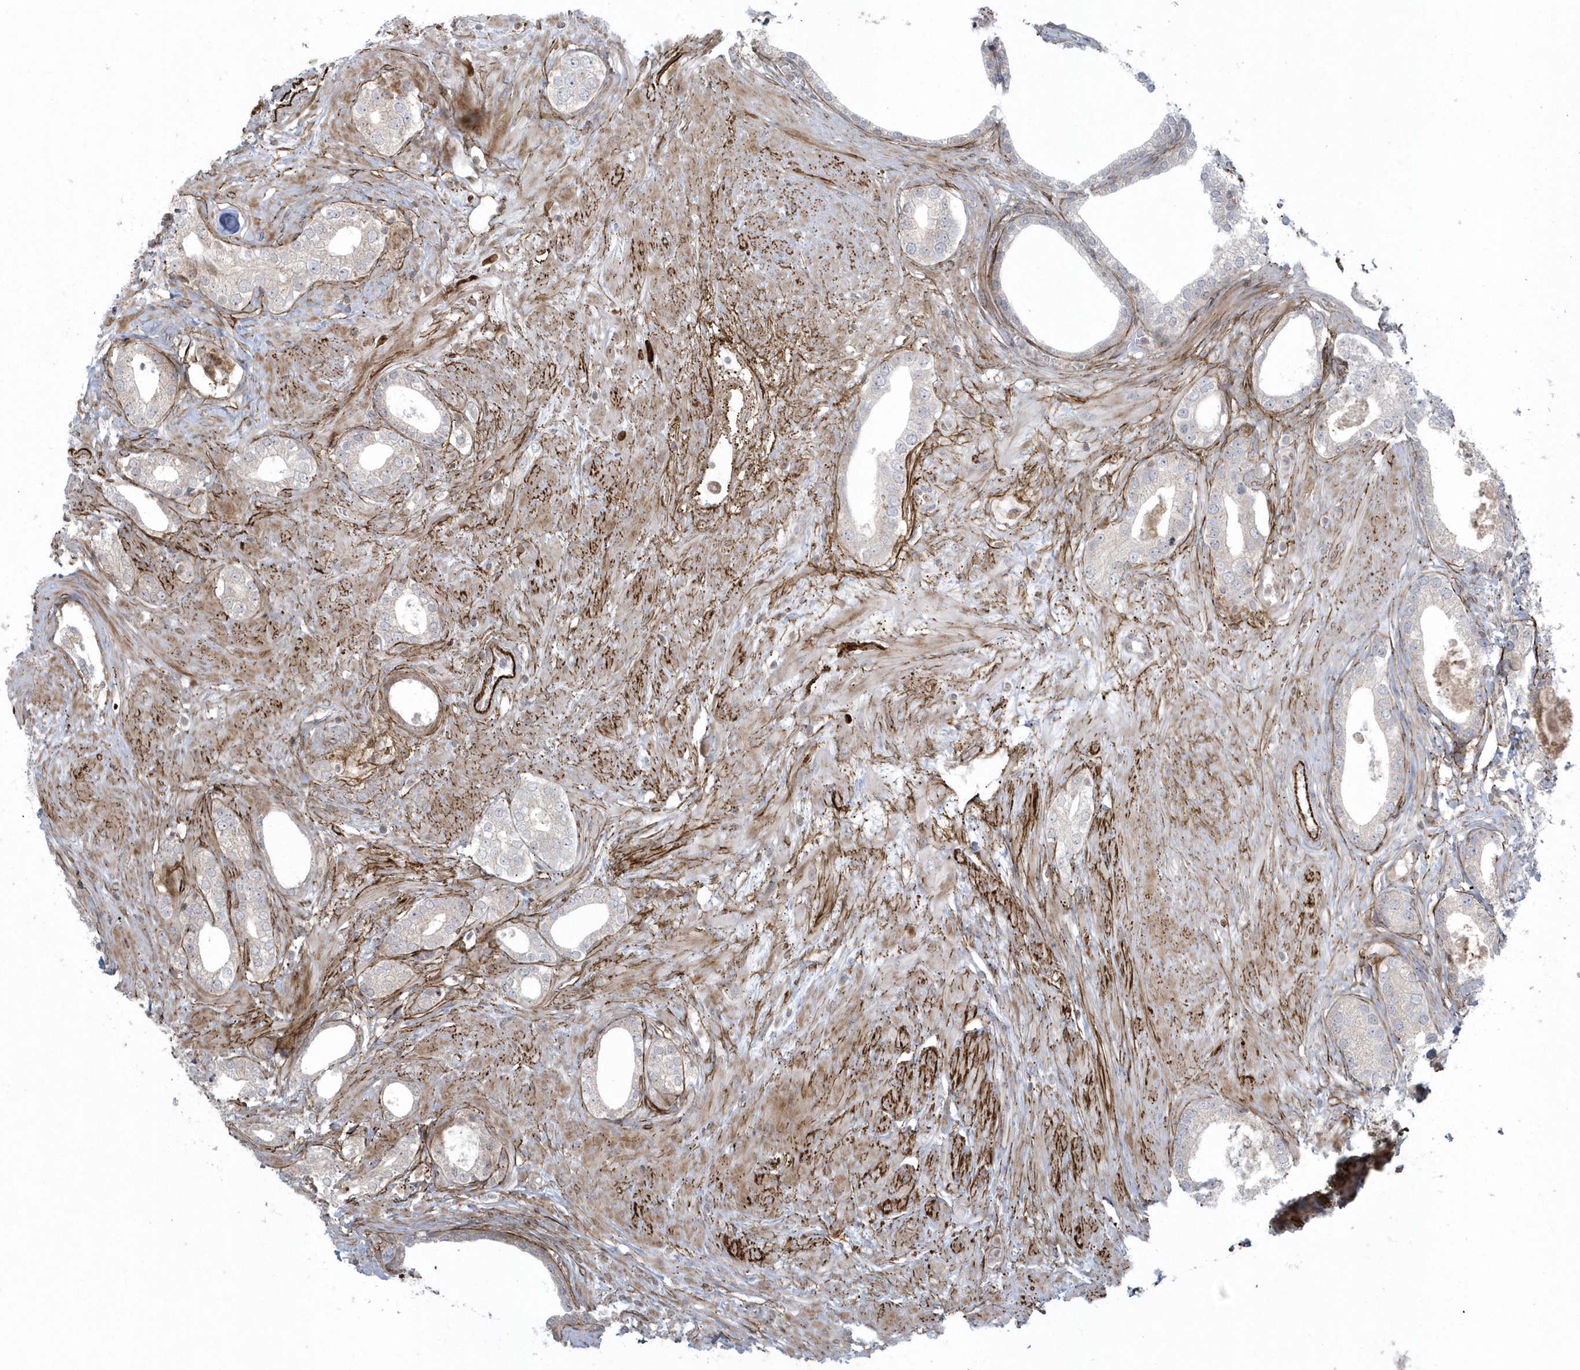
{"staining": {"intensity": "negative", "quantity": "none", "location": "none"}, "tissue": "prostate cancer", "cell_type": "Tumor cells", "image_type": "cancer", "snomed": [{"axis": "morphology", "description": "Adenocarcinoma, High grade"}, {"axis": "topography", "description": "Prostate"}], "caption": "Tumor cells are negative for brown protein staining in prostate cancer (high-grade adenocarcinoma).", "gene": "MASP2", "patient": {"sex": "male", "age": 63}}